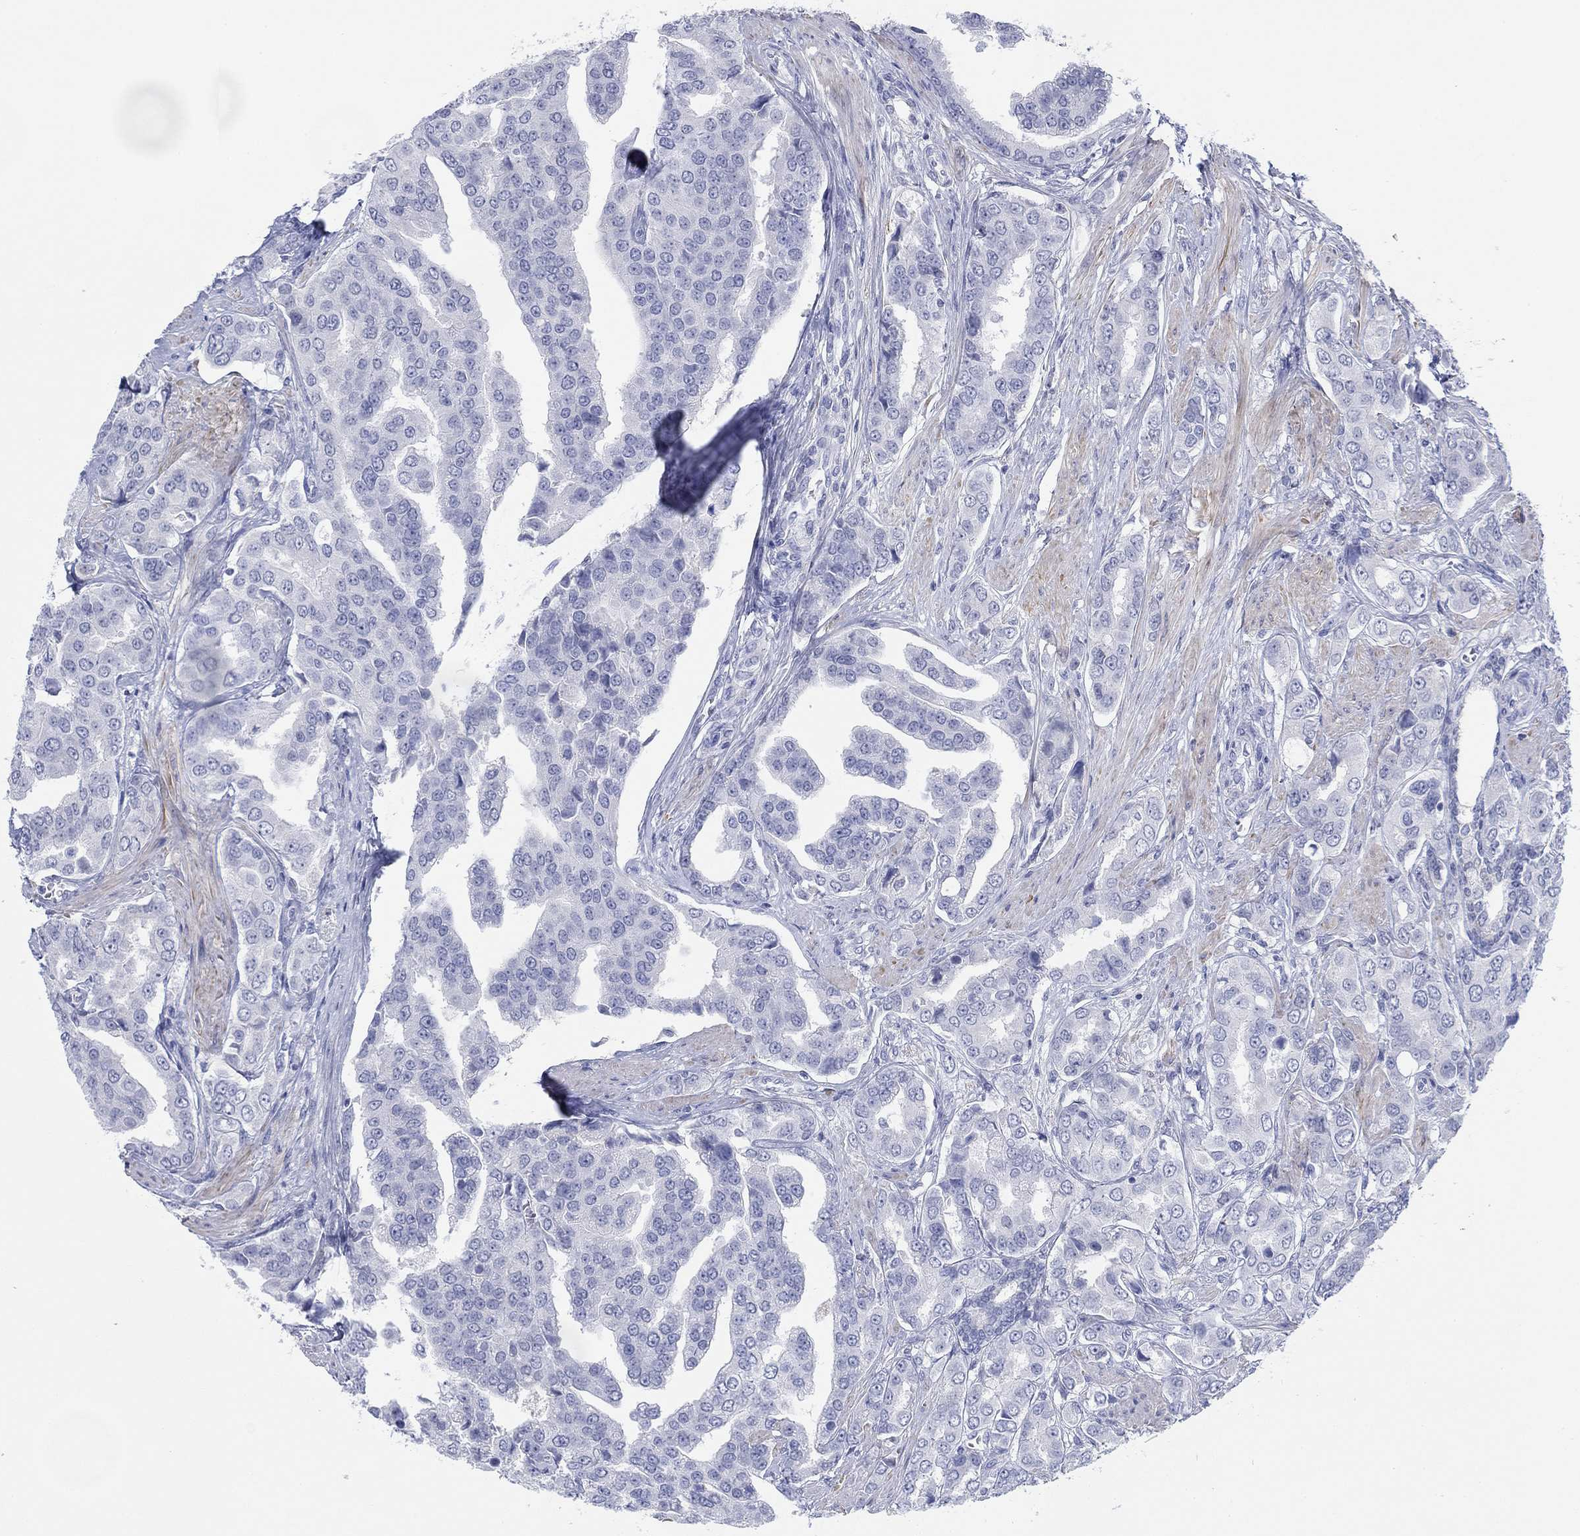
{"staining": {"intensity": "negative", "quantity": "none", "location": "none"}, "tissue": "prostate cancer", "cell_type": "Tumor cells", "image_type": "cancer", "snomed": [{"axis": "morphology", "description": "Adenocarcinoma, NOS"}, {"axis": "topography", "description": "Prostate and seminal vesicle, NOS"}, {"axis": "topography", "description": "Prostate"}], "caption": "An image of prostate cancer (adenocarcinoma) stained for a protein reveals no brown staining in tumor cells.", "gene": "PDYN", "patient": {"sex": "male", "age": 69}}